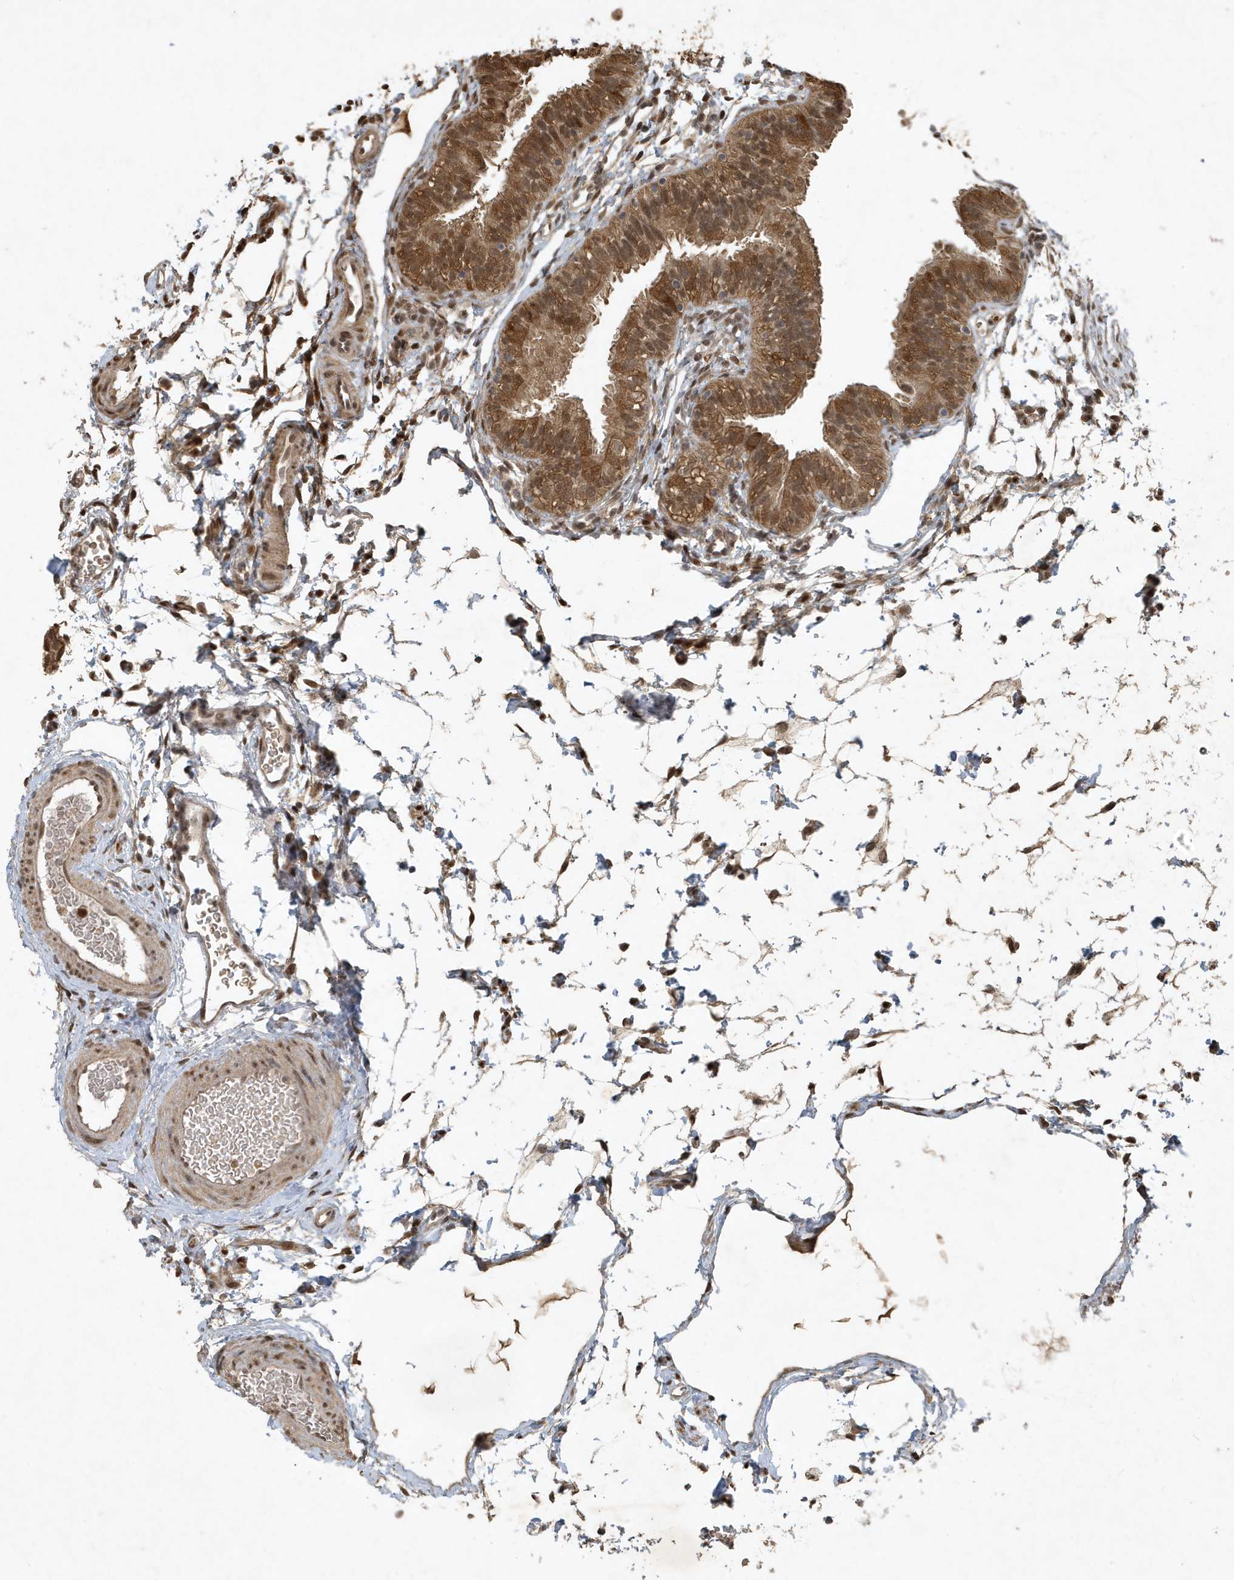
{"staining": {"intensity": "moderate", "quantity": ">75%", "location": "cytoplasmic/membranous,nuclear"}, "tissue": "fallopian tube", "cell_type": "Glandular cells", "image_type": "normal", "snomed": [{"axis": "morphology", "description": "Normal tissue, NOS"}, {"axis": "topography", "description": "Fallopian tube"}], "caption": "Immunohistochemistry image of benign human fallopian tube stained for a protein (brown), which exhibits medium levels of moderate cytoplasmic/membranous,nuclear expression in approximately >75% of glandular cells.", "gene": "HSPA1A", "patient": {"sex": "female", "age": 35}}